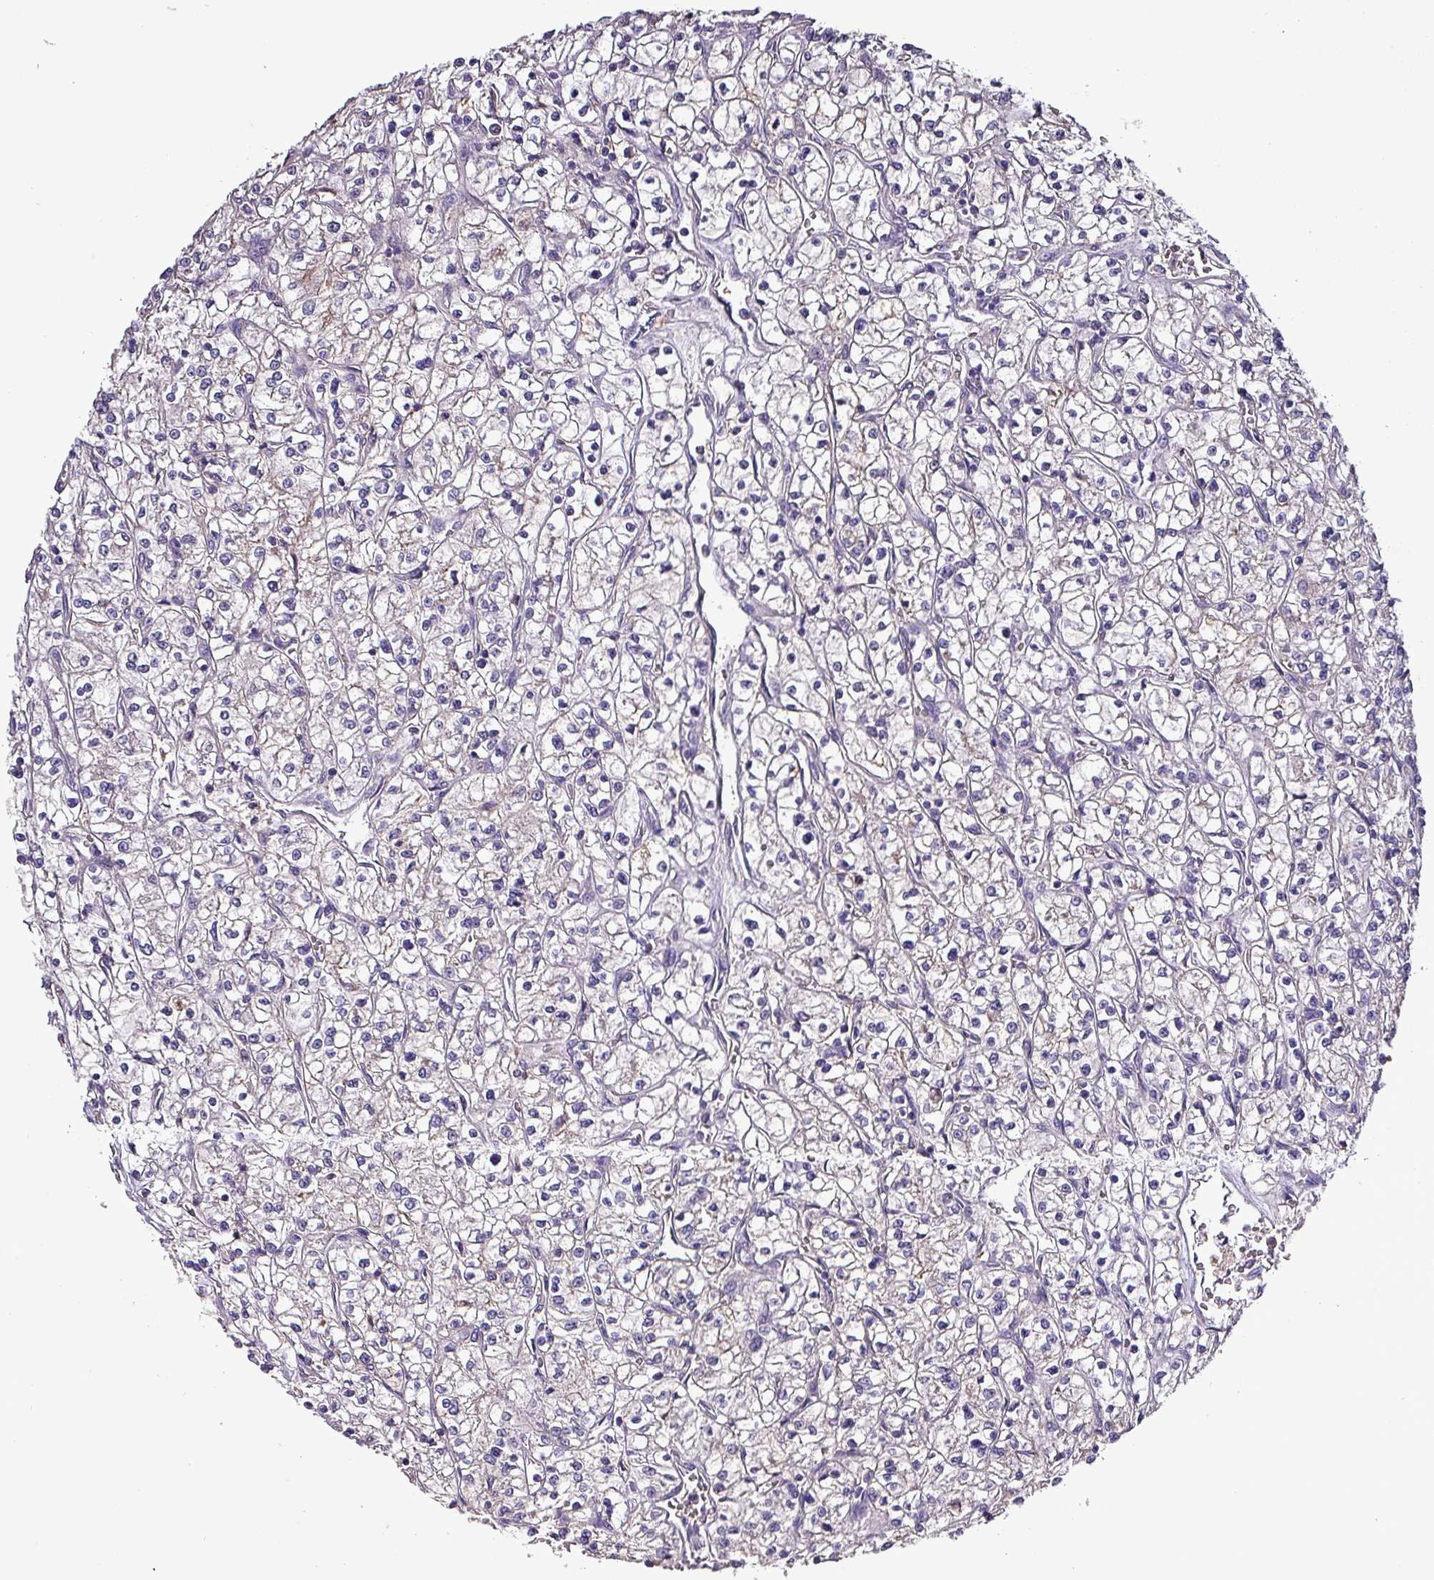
{"staining": {"intensity": "negative", "quantity": "none", "location": "none"}, "tissue": "renal cancer", "cell_type": "Tumor cells", "image_type": "cancer", "snomed": [{"axis": "morphology", "description": "Adenocarcinoma, NOS"}, {"axis": "topography", "description": "Kidney"}], "caption": "The photomicrograph reveals no staining of tumor cells in renal cancer (adenocarcinoma).", "gene": "HTRA4", "patient": {"sex": "female", "age": 64}}